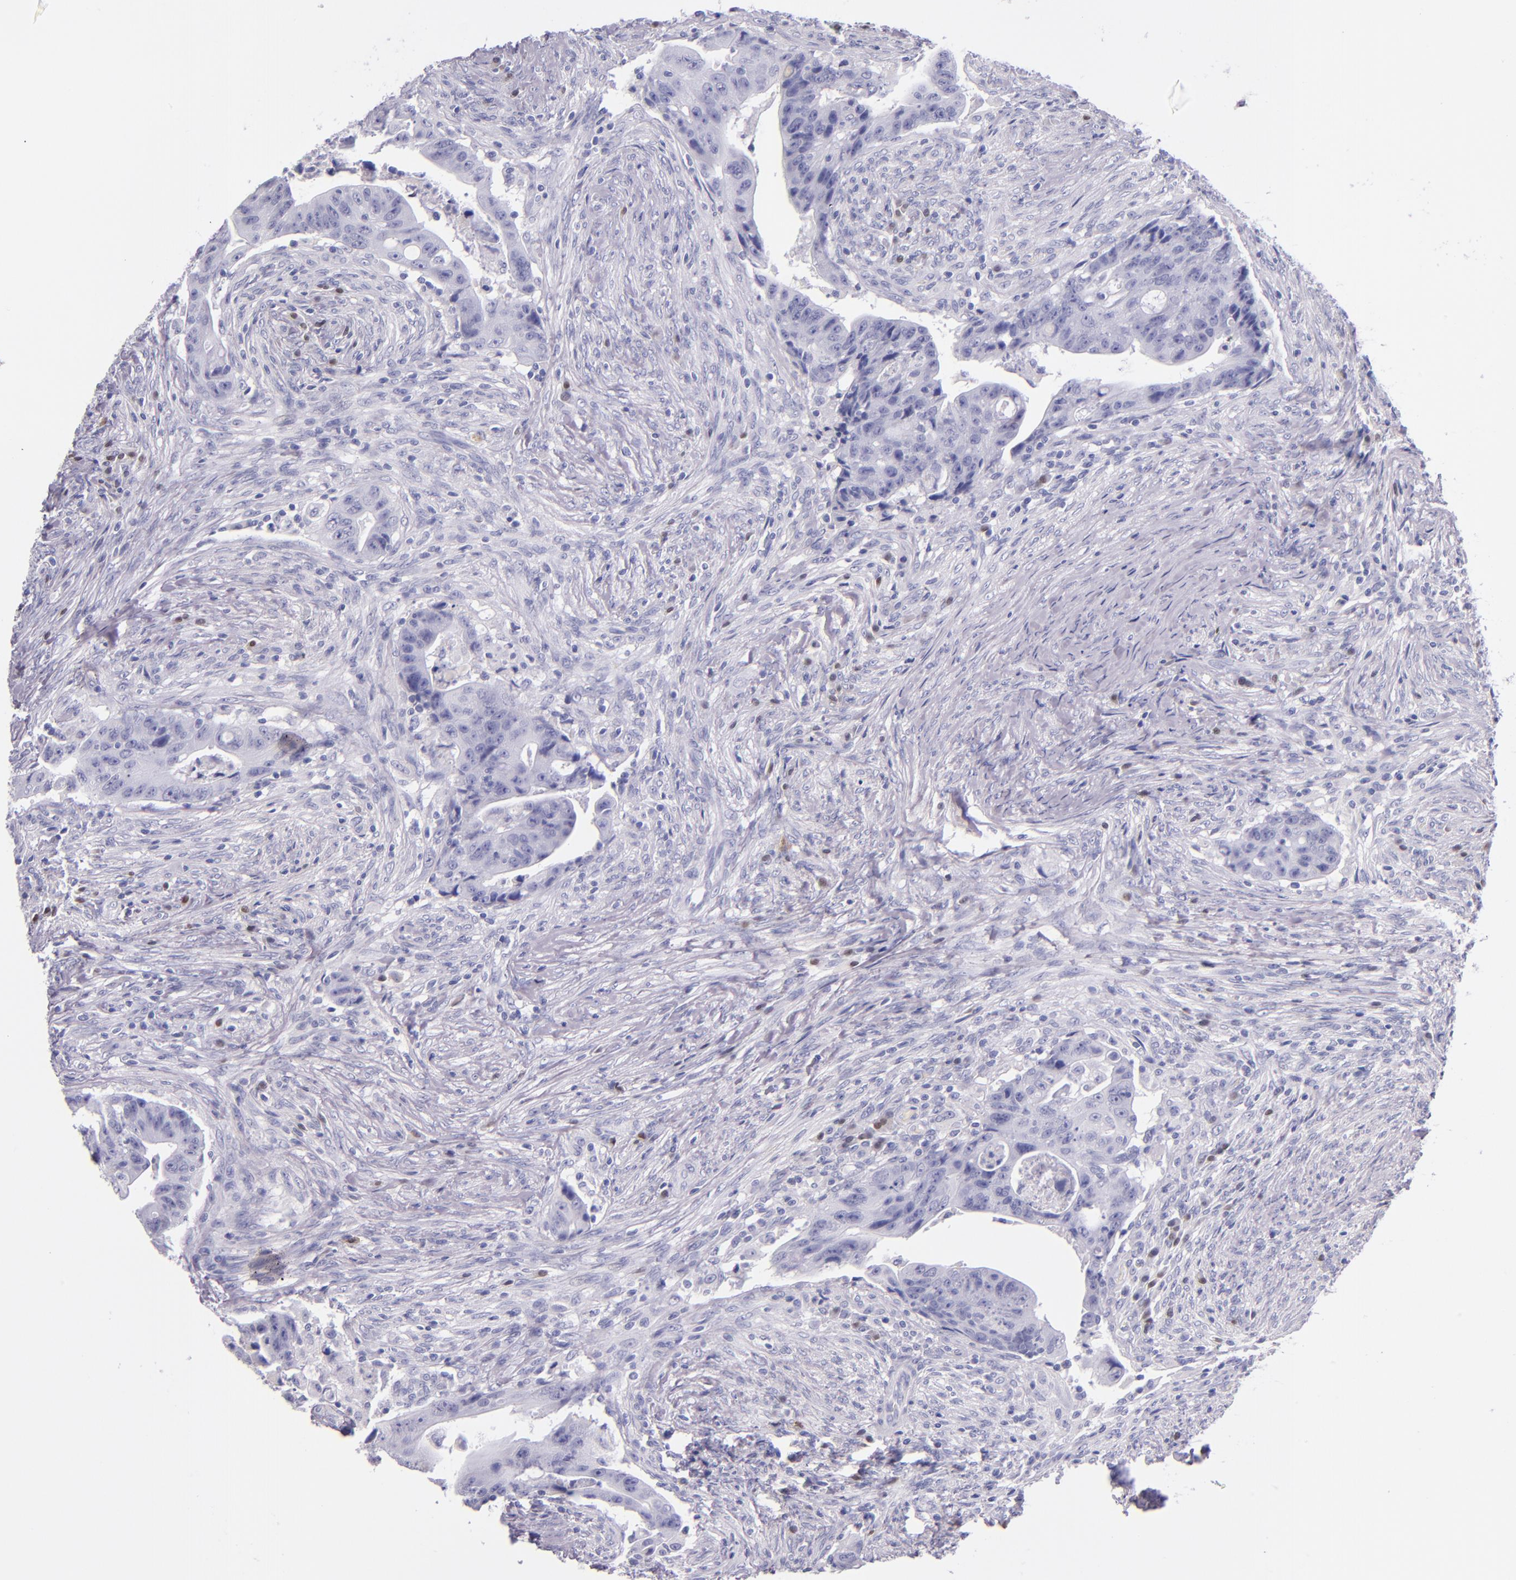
{"staining": {"intensity": "negative", "quantity": "none", "location": "none"}, "tissue": "colorectal cancer", "cell_type": "Tumor cells", "image_type": "cancer", "snomed": [{"axis": "morphology", "description": "Adenocarcinoma, NOS"}, {"axis": "topography", "description": "Rectum"}], "caption": "IHC of human colorectal cancer reveals no positivity in tumor cells. (DAB (3,3'-diaminobenzidine) immunohistochemistry (IHC), high magnification).", "gene": "IRF4", "patient": {"sex": "female", "age": 71}}